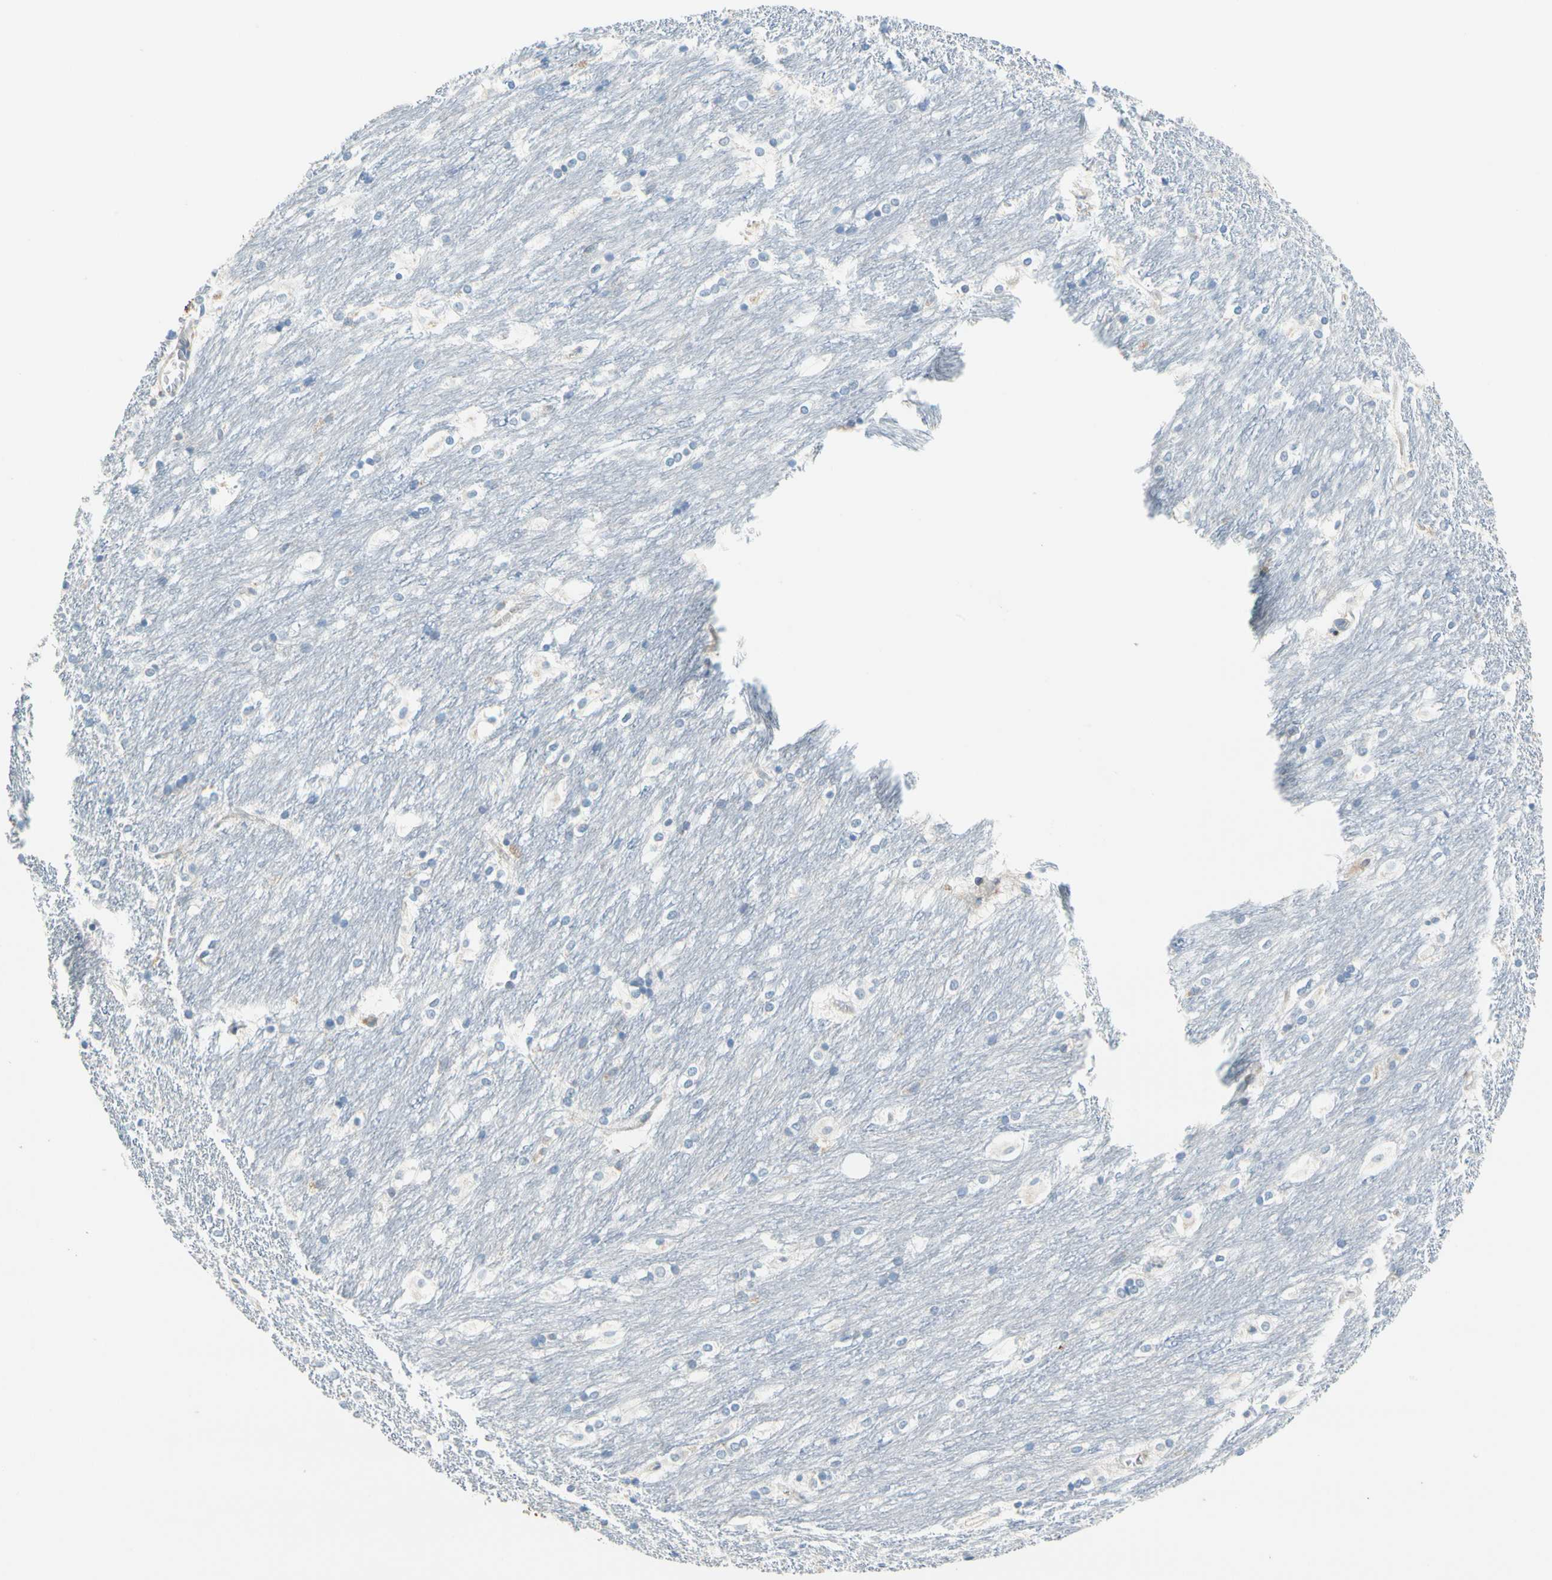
{"staining": {"intensity": "negative", "quantity": "none", "location": "none"}, "tissue": "caudate", "cell_type": "Glial cells", "image_type": "normal", "snomed": [{"axis": "morphology", "description": "Normal tissue, NOS"}, {"axis": "topography", "description": "Lateral ventricle wall"}], "caption": "Caudate was stained to show a protein in brown. There is no significant positivity in glial cells. Nuclei are stained in blue.", "gene": "SP140", "patient": {"sex": "female", "age": 19}}